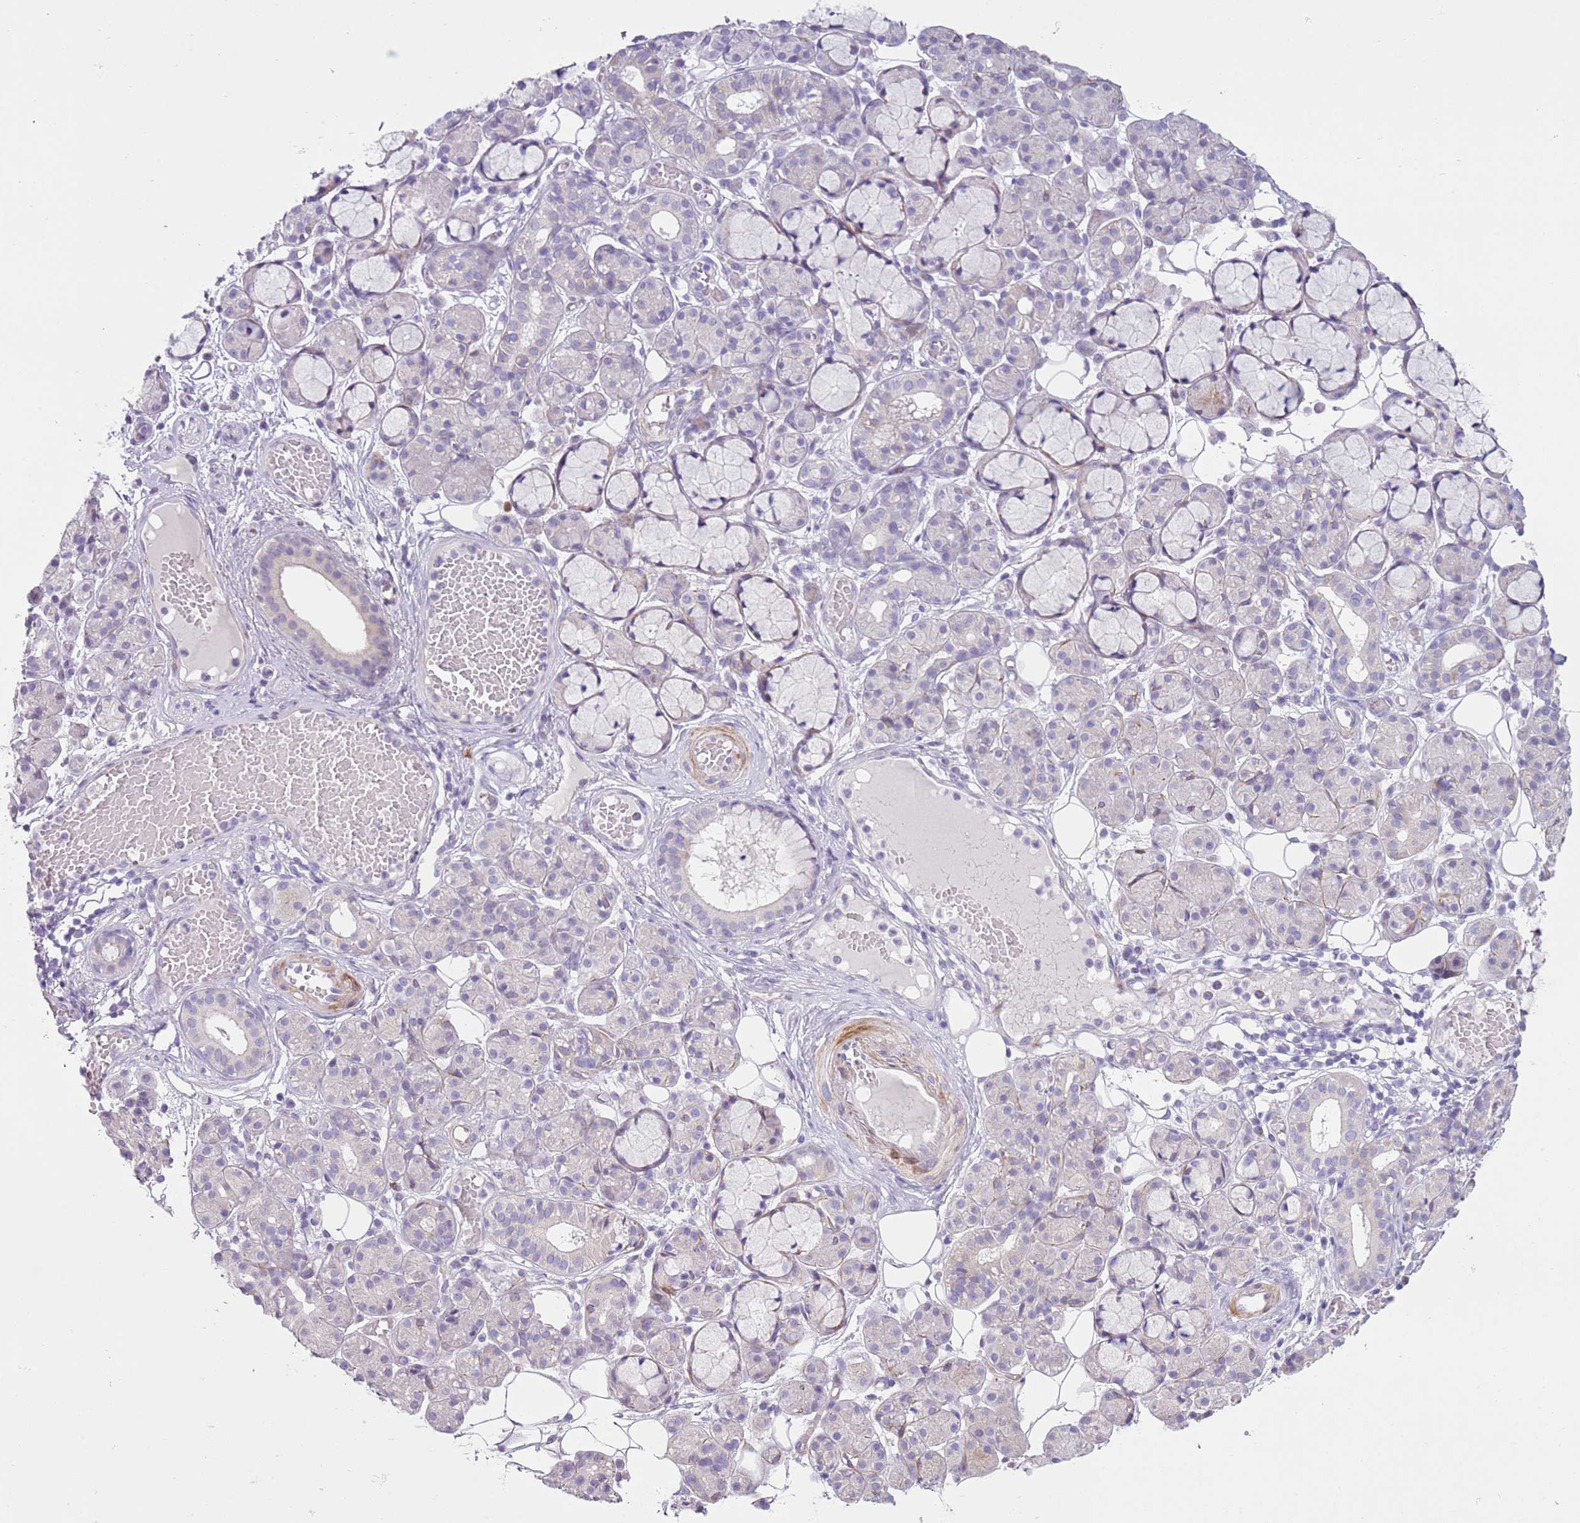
{"staining": {"intensity": "negative", "quantity": "none", "location": "none"}, "tissue": "salivary gland", "cell_type": "Glandular cells", "image_type": "normal", "snomed": [{"axis": "morphology", "description": "Normal tissue, NOS"}, {"axis": "topography", "description": "Salivary gland"}], "caption": "IHC of unremarkable human salivary gland demonstrates no positivity in glandular cells.", "gene": "ZNF239", "patient": {"sex": "male", "age": 63}}